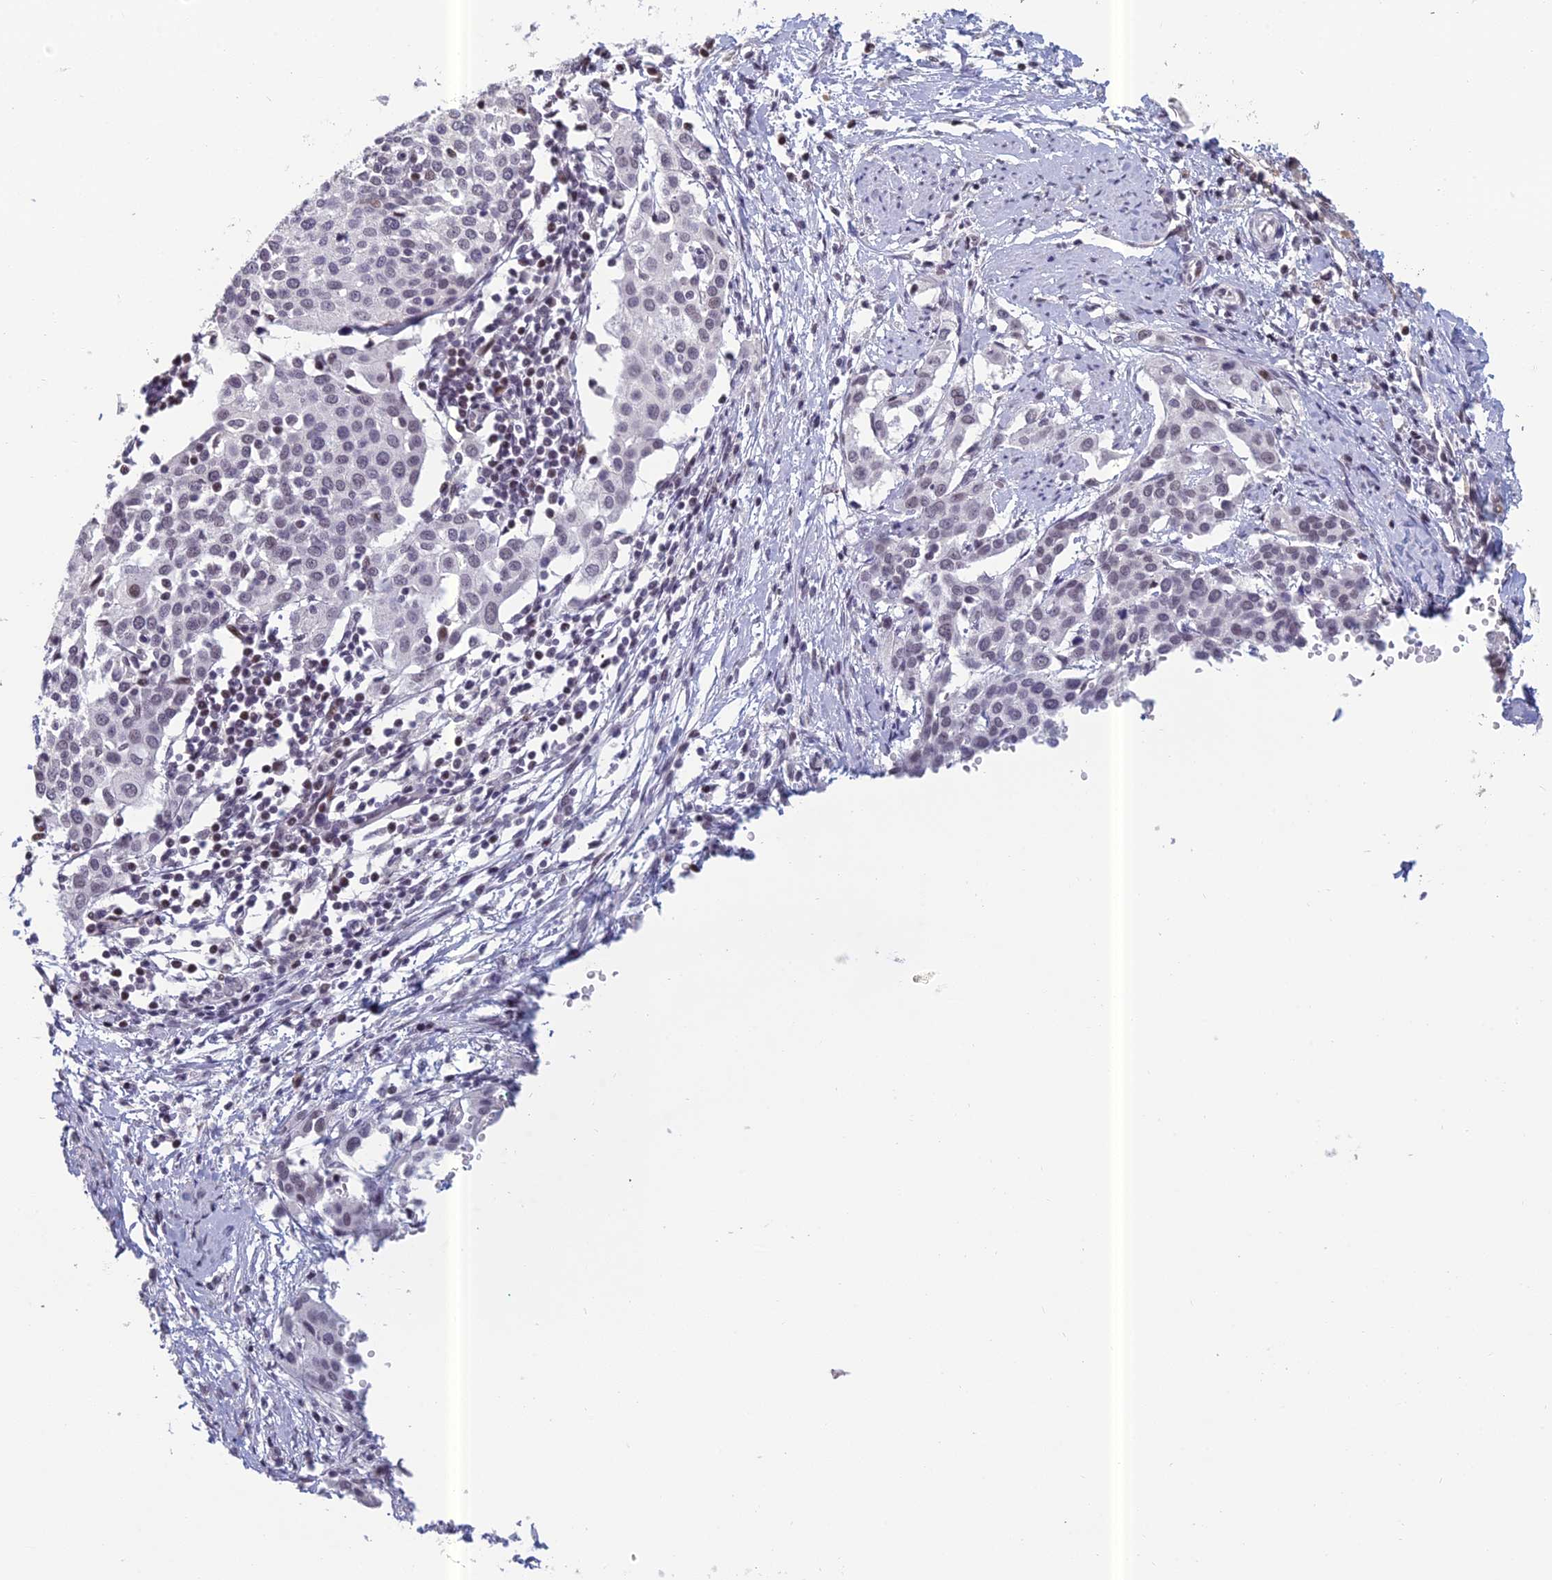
{"staining": {"intensity": "negative", "quantity": "none", "location": "none"}, "tissue": "cervical cancer", "cell_type": "Tumor cells", "image_type": "cancer", "snomed": [{"axis": "morphology", "description": "Squamous cell carcinoma, NOS"}, {"axis": "topography", "description": "Cervix"}], "caption": "This is a micrograph of immunohistochemistry staining of cervical squamous cell carcinoma, which shows no staining in tumor cells.", "gene": "RGS17", "patient": {"sex": "female", "age": 44}}